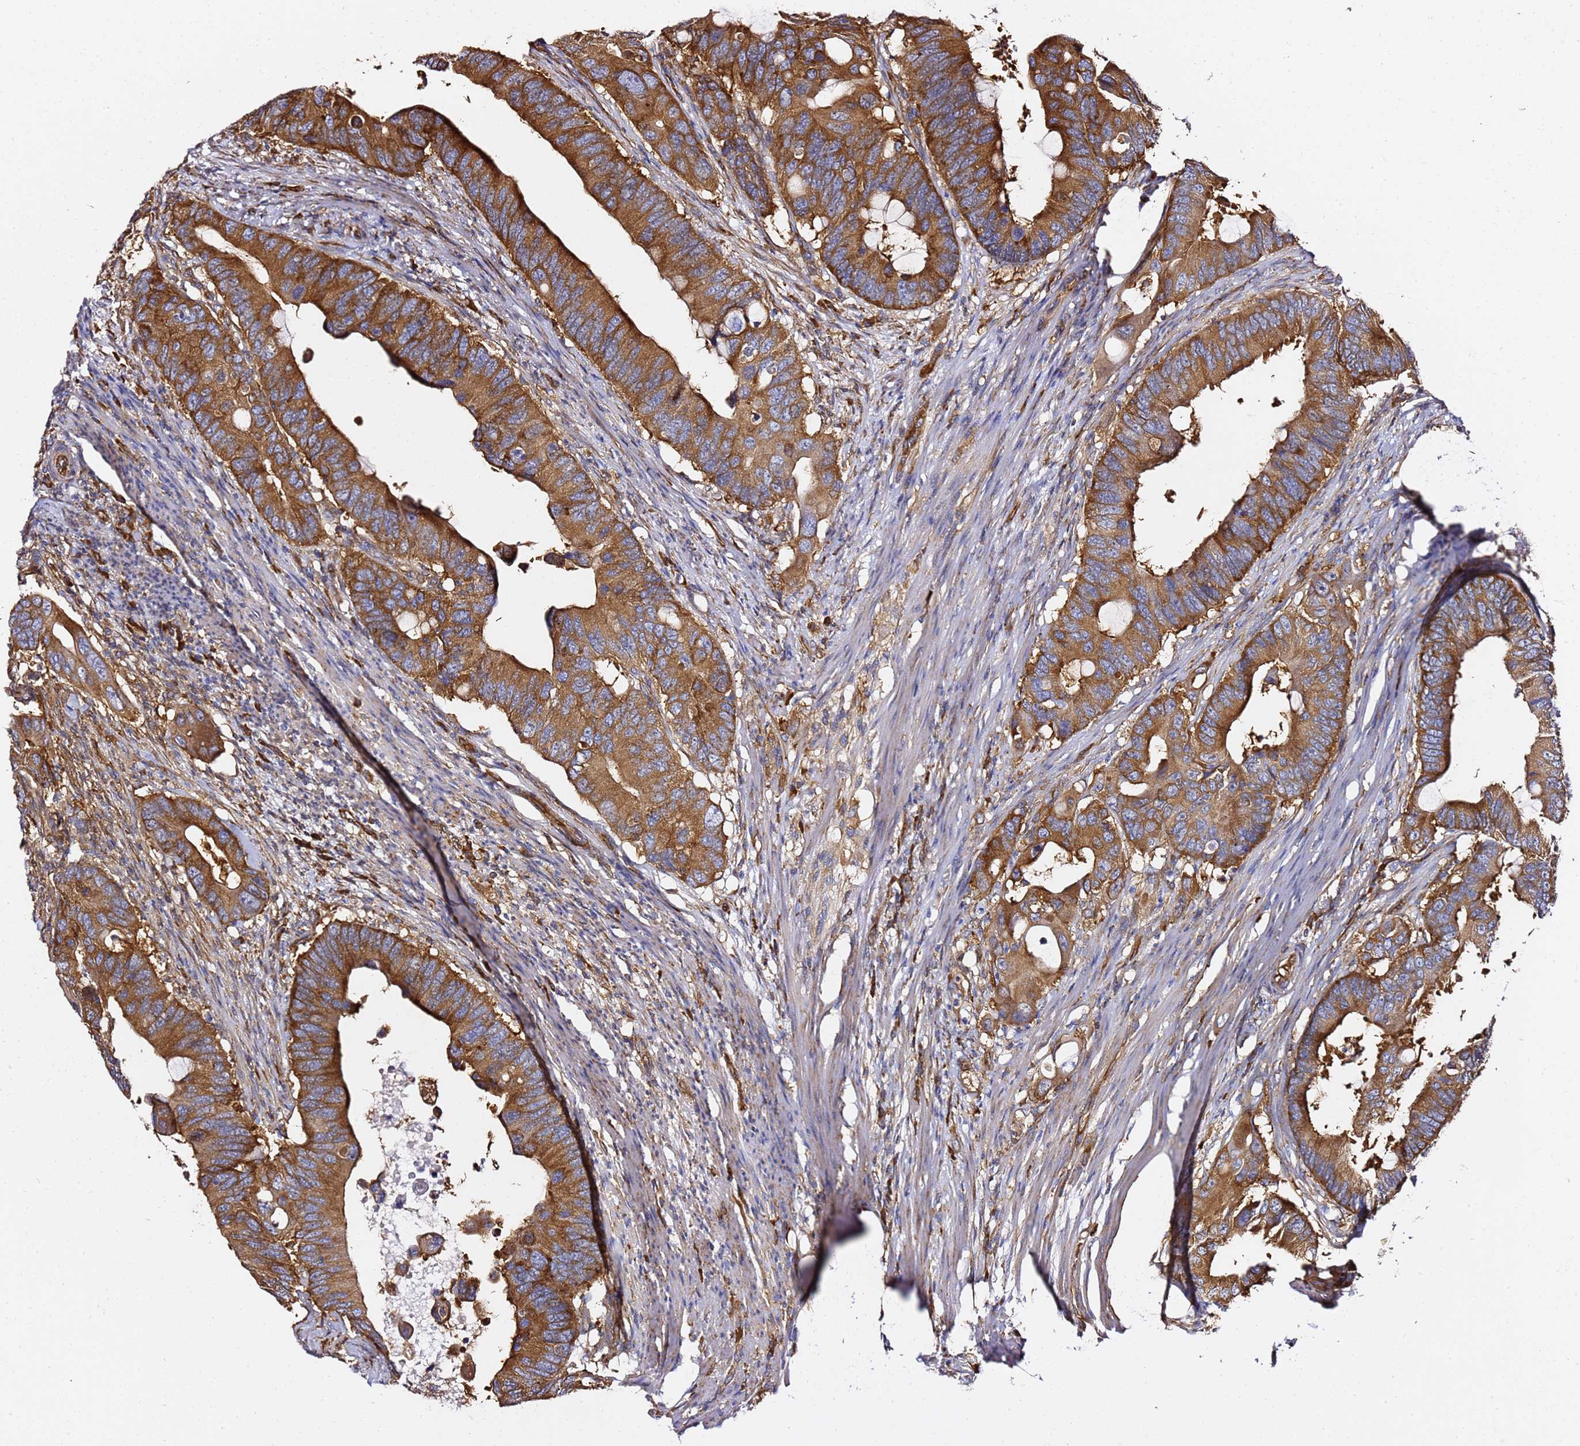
{"staining": {"intensity": "strong", "quantity": ">75%", "location": "cytoplasmic/membranous"}, "tissue": "colorectal cancer", "cell_type": "Tumor cells", "image_type": "cancer", "snomed": [{"axis": "morphology", "description": "Adenocarcinoma, NOS"}, {"axis": "topography", "description": "Colon"}], "caption": "Immunohistochemistry (IHC) photomicrograph of colorectal cancer stained for a protein (brown), which reveals high levels of strong cytoplasmic/membranous staining in approximately >75% of tumor cells.", "gene": "TPST1", "patient": {"sex": "male", "age": 71}}